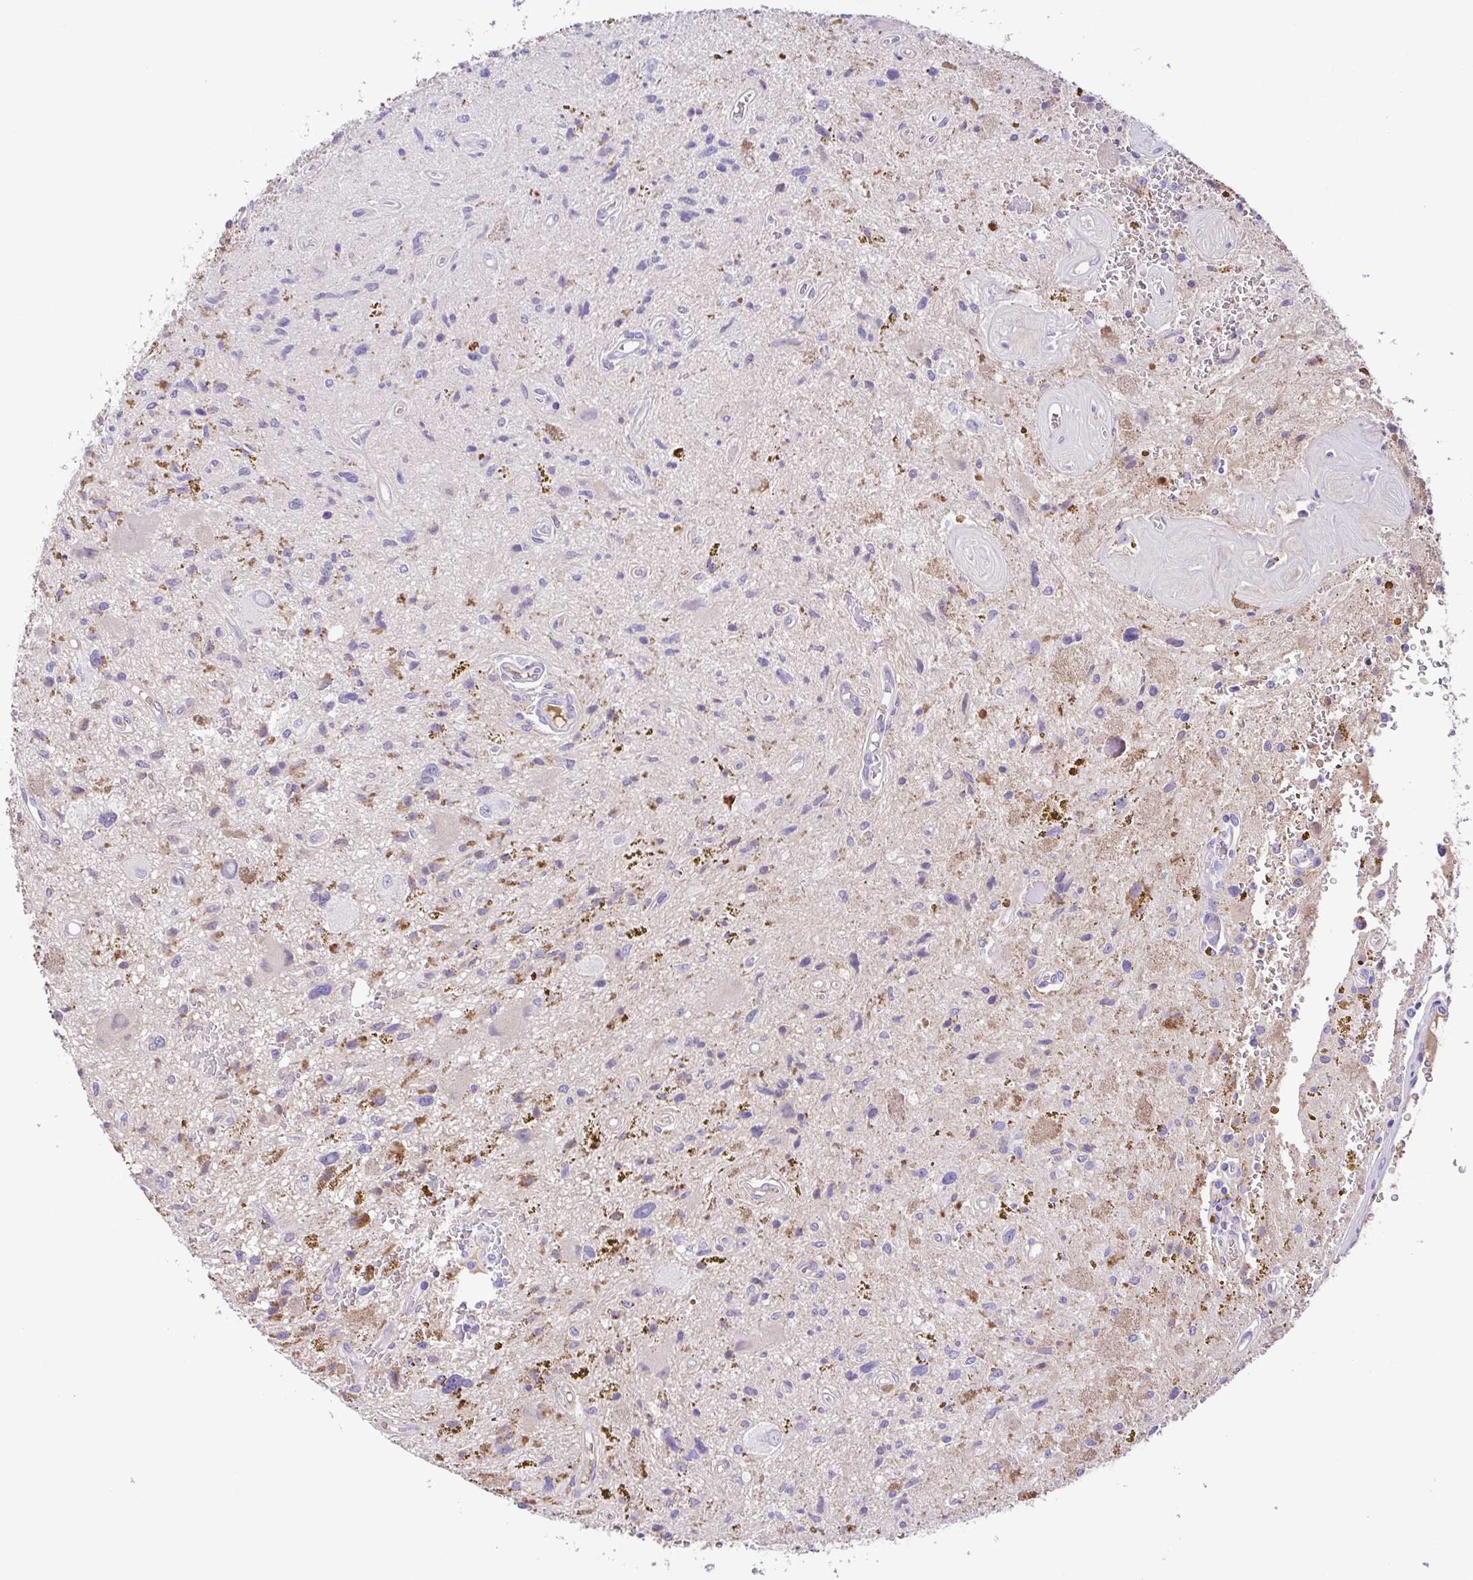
{"staining": {"intensity": "negative", "quantity": "none", "location": "none"}, "tissue": "glioma", "cell_type": "Tumor cells", "image_type": "cancer", "snomed": [{"axis": "morphology", "description": "Glioma, malignant, Low grade"}, {"axis": "topography", "description": "Cerebellum"}], "caption": "Immunohistochemistry (IHC) histopathology image of neoplastic tissue: low-grade glioma (malignant) stained with DAB demonstrates no significant protein staining in tumor cells.", "gene": "IGFL1", "patient": {"sex": "female", "age": 14}}